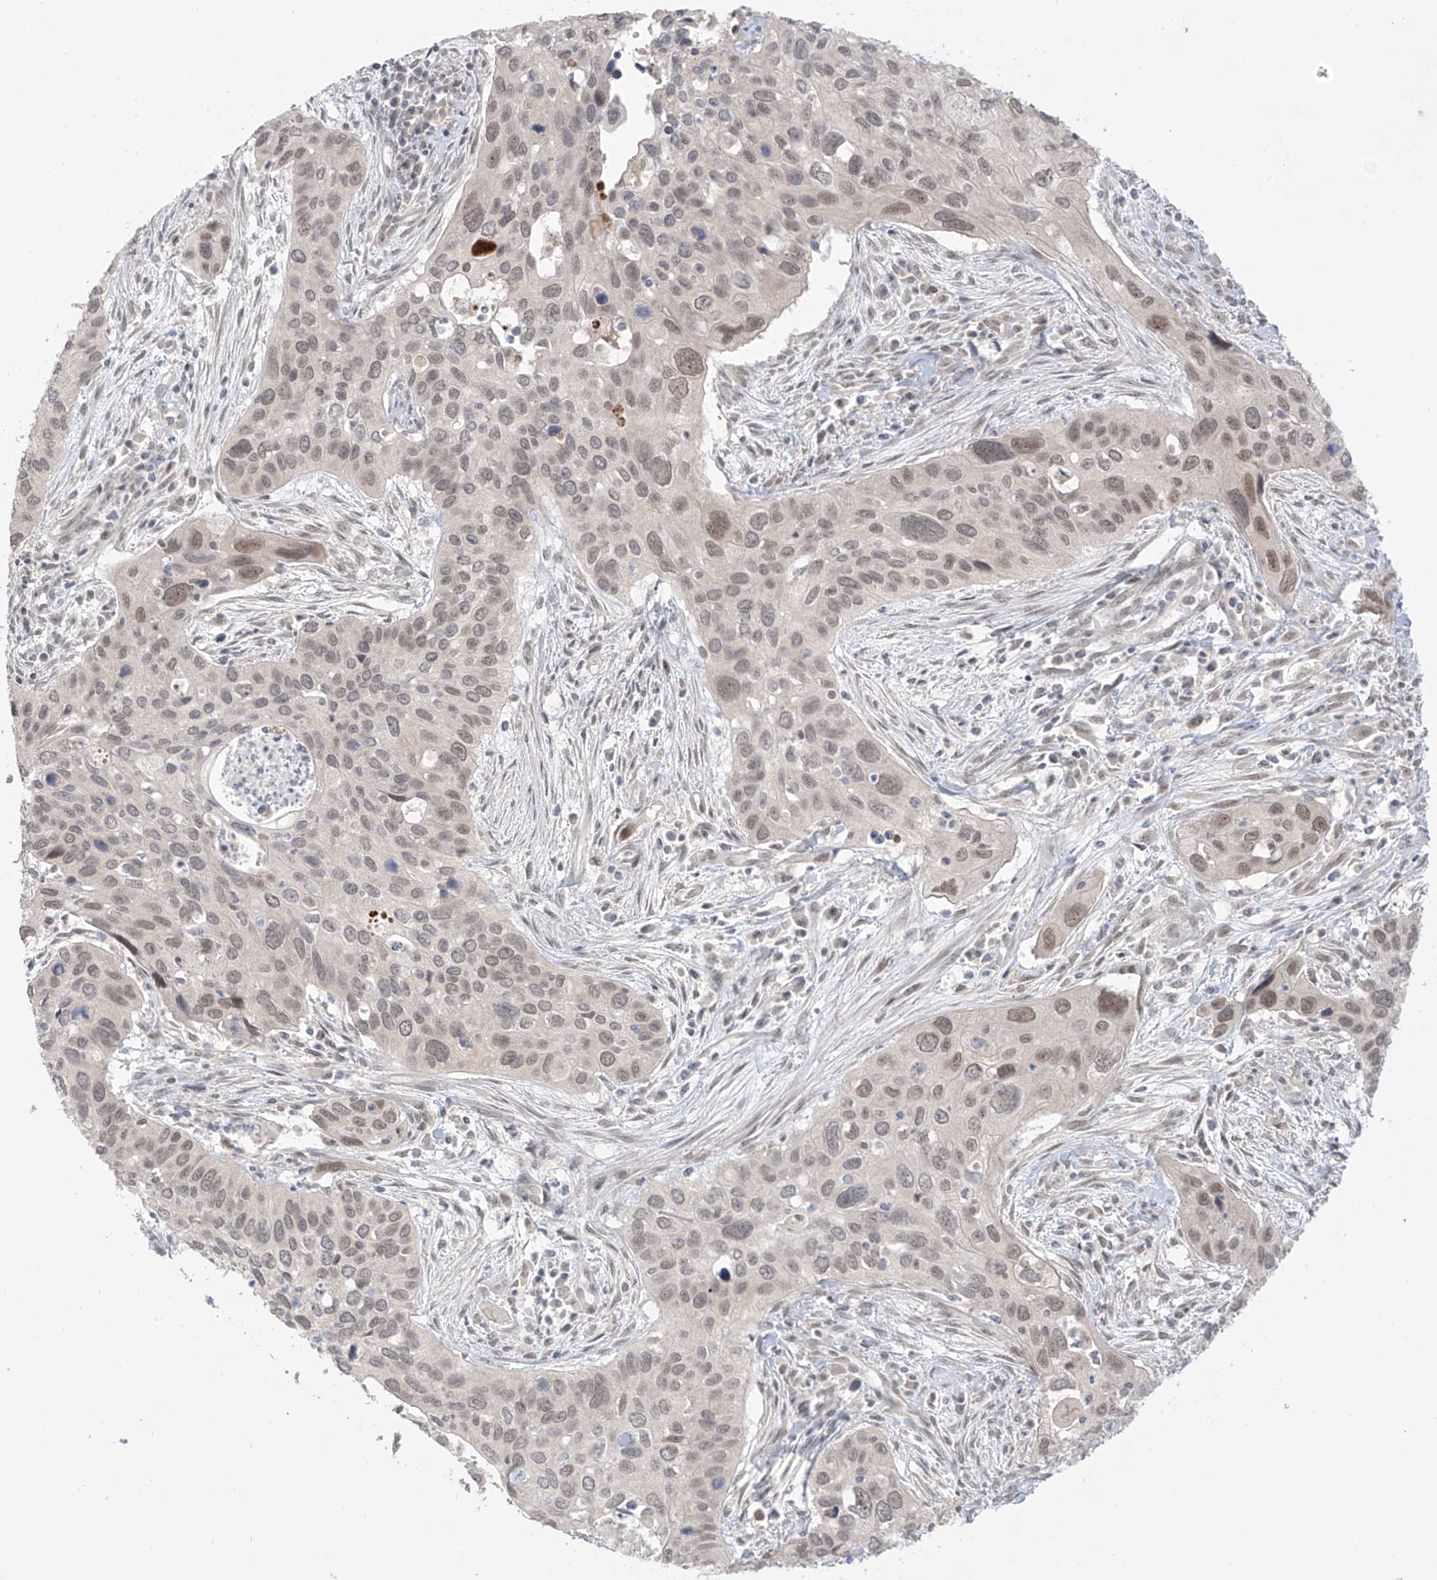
{"staining": {"intensity": "weak", "quantity": ">75%", "location": "nuclear"}, "tissue": "cervical cancer", "cell_type": "Tumor cells", "image_type": "cancer", "snomed": [{"axis": "morphology", "description": "Squamous cell carcinoma, NOS"}, {"axis": "topography", "description": "Cervix"}], "caption": "Cervical squamous cell carcinoma was stained to show a protein in brown. There is low levels of weak nuclear staining in approximately >75% of tumor cells.", "gene": "OGT", "patient": {"sex": "female", "age": 55}}